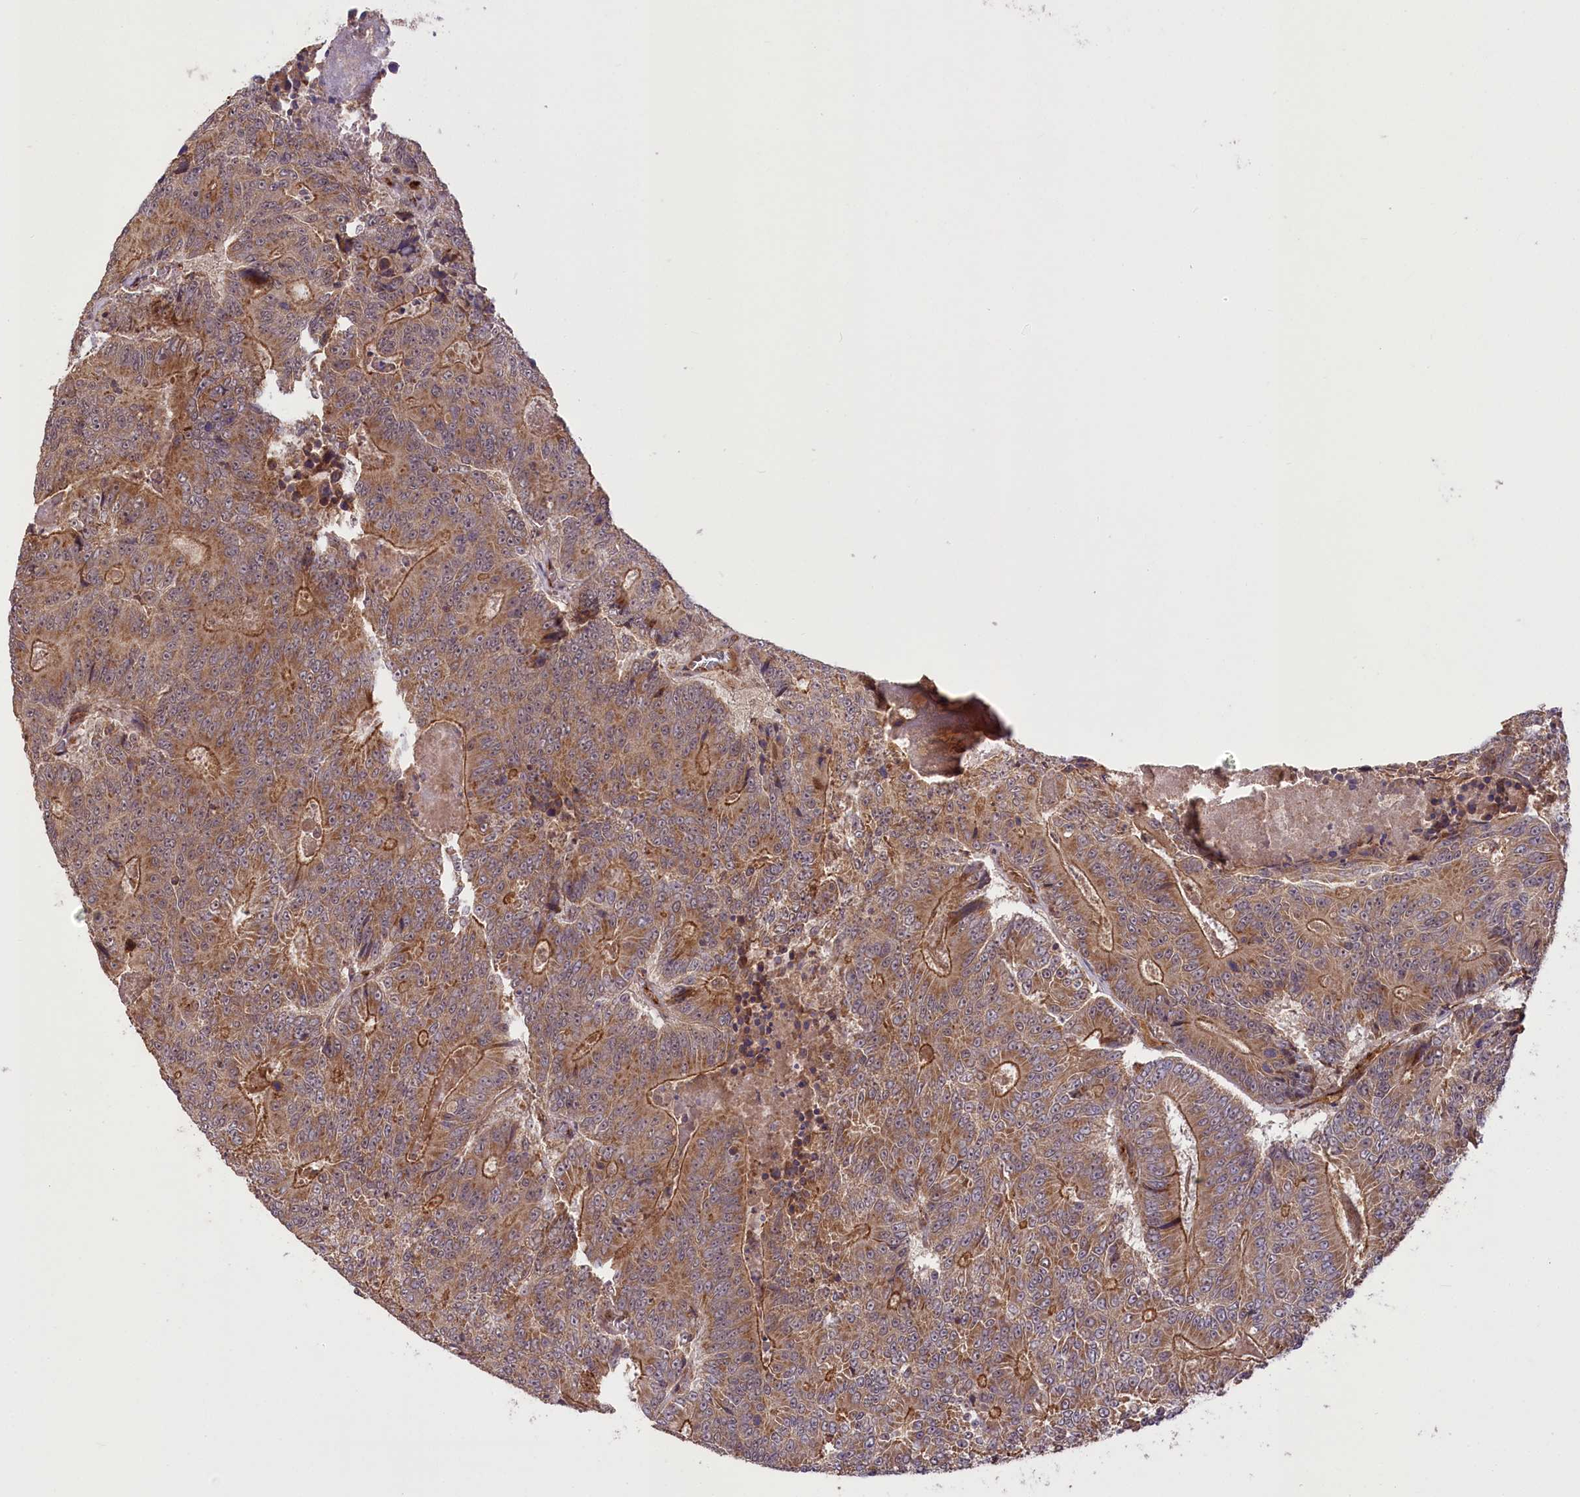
{"staining": {"intensity": "moderate", "quantity": ">75%", "location": "cytoplasmic/membranous"}, "tissue": "colorectal cancer", "cell_type": "Tumor cells", "image_type": "cancer", "snomed": [{"axis": "morphology", "description": "Adenocarcinoma, NOS"}, {"axis": "topography", "description": "Colon"}], "caption": "A brown stain labels moderate cytoplasmic/membranous expression of a protein in human colorectal adenocarcinoma tumor cells. The protein is shown in brown color, while the nuclei are stained blue.", "gene": "CARD19", "patient": {"sex": "male", "age": 83}}